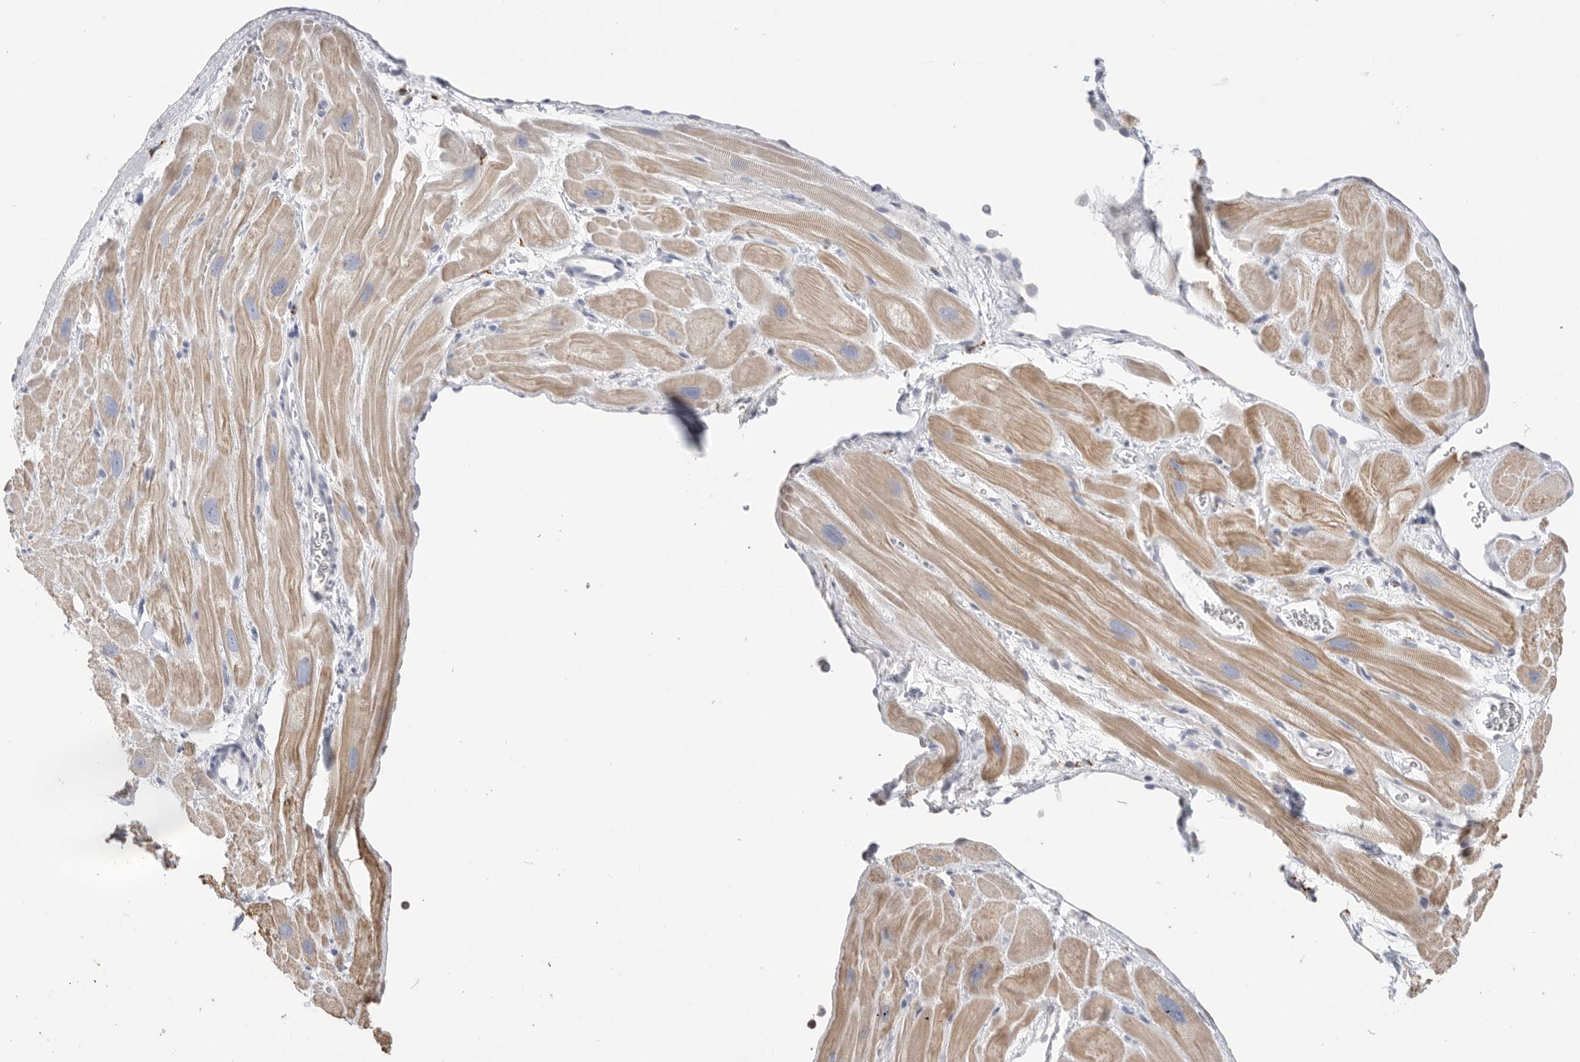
{"staining": {"intensity": "moderate", "quantity": "<25%", "location": "cytoplasmic/membranous"}, "tissue": "heart muscle", "cell_type": "Cardiomyocytes", "image_type": "normal", "snomed": [{"axis": "morphology", "description": "Normal tissue, NOS"}, {"axis": "topography", "description": "Heart"}], "caption": "Moderate cytoplasmic/membranous staining is seen in approximately <25% of cardiomyocytes in normal heart muscle. The staining is performed using DAB brown chromogen to label protein expression. The nuclei are counter-stained blue using hematoxylin.", "gene": "GGH", "patient": {"sex": "male", "age": 49}}